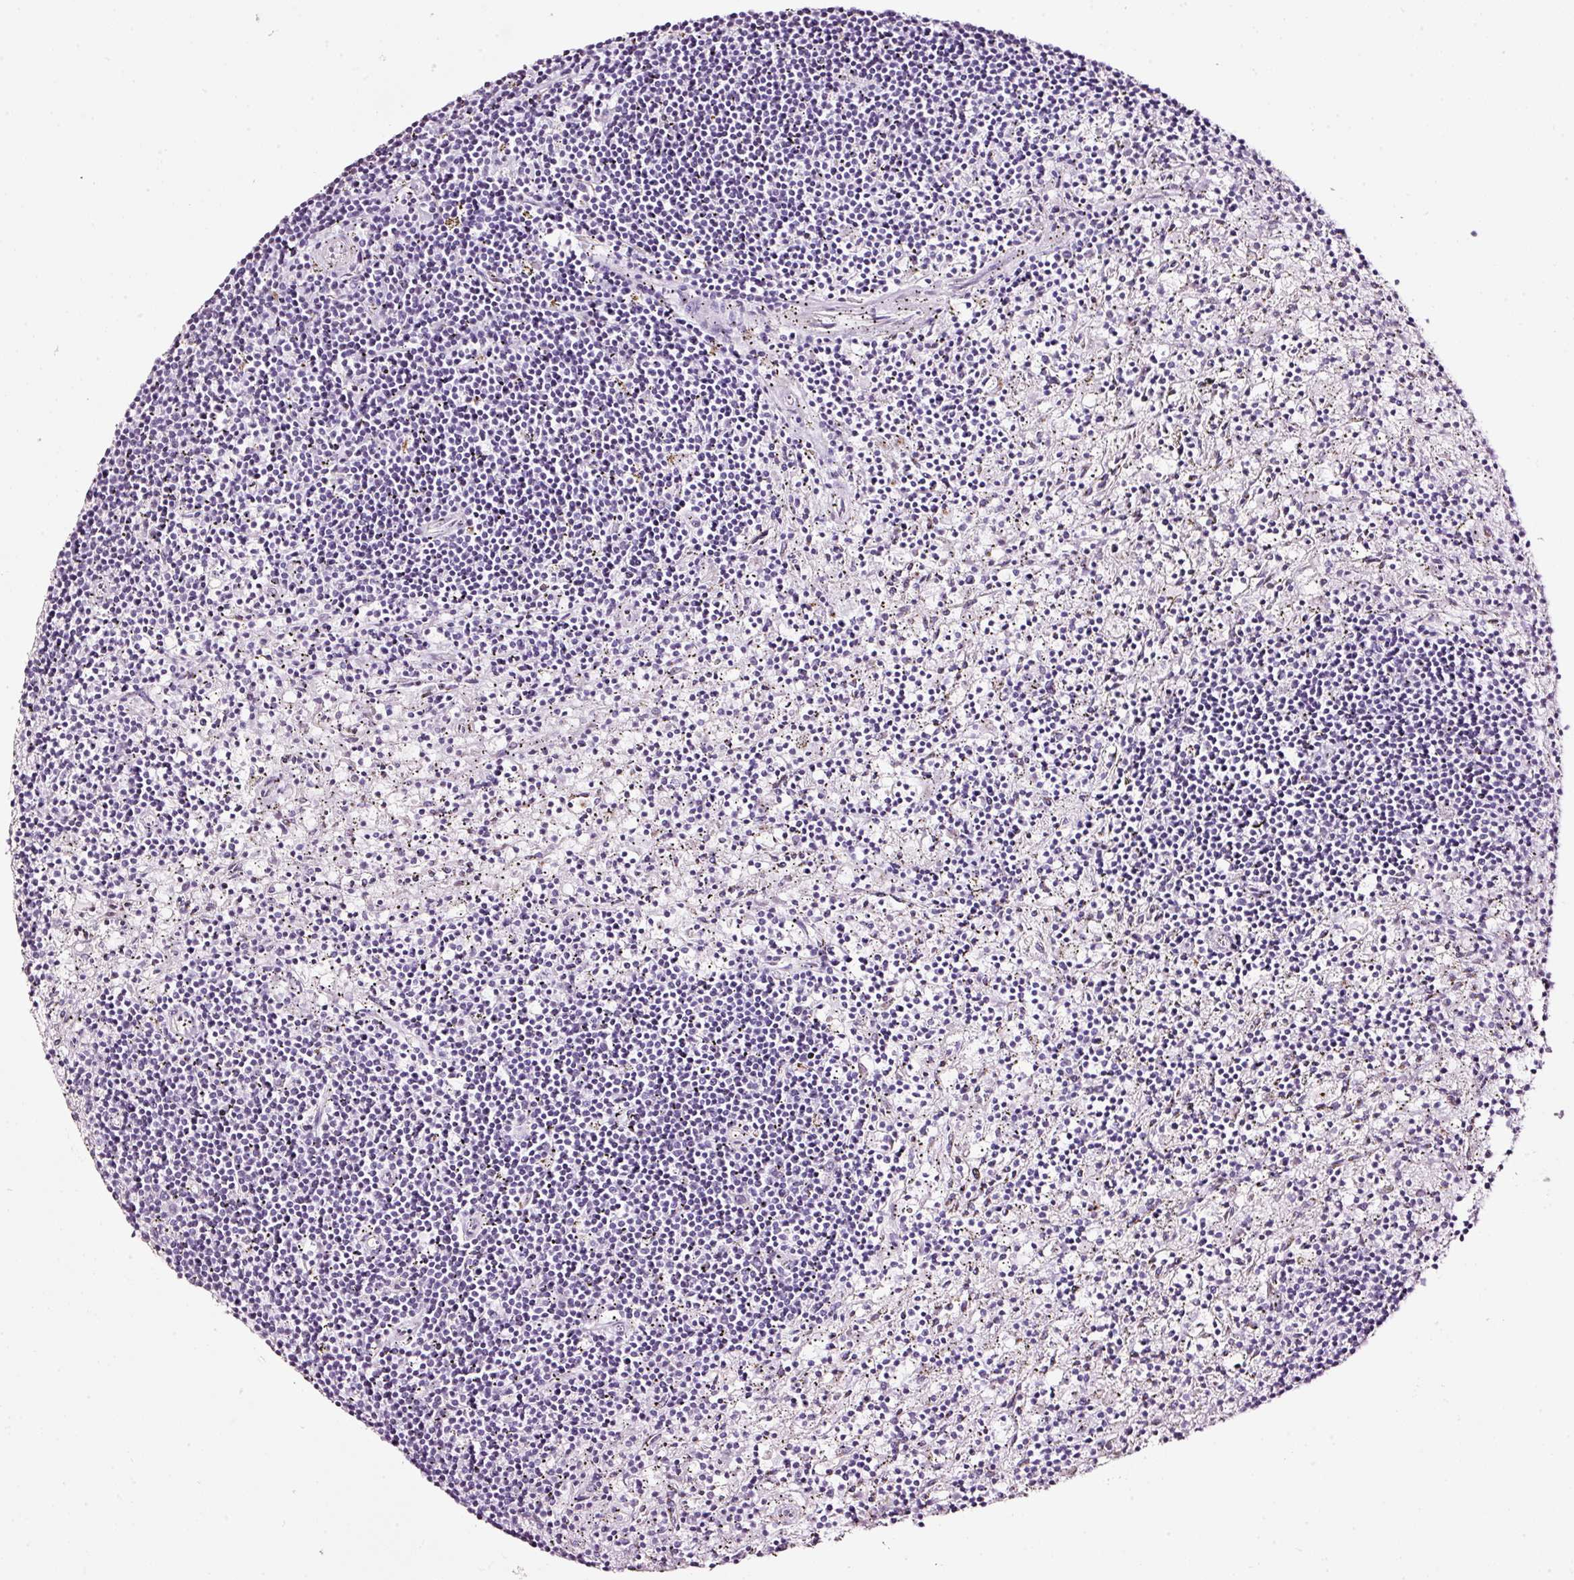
{"staining": {"intensity": "negative", "quantity": "none", "location": "none"}, "tissue": "lymphoma", "cell_type": "Tumor cells", "image_type": "cancer", "snomed": [{"axis": "morphology", "description": "Malignant lymphoma, non-Hodgkin's type, Low grade"}, {"axis": "topography", "description": "Spleen"}], "caption": "IHC micrograph of neoplastic tissue: human lymphoma stained with DAB (3,3'-diaminobenzidine) reveals no significant protein staining in tumor cells.", "gene": "SDF4", "patient": {"sex": "male", "age": 76}}